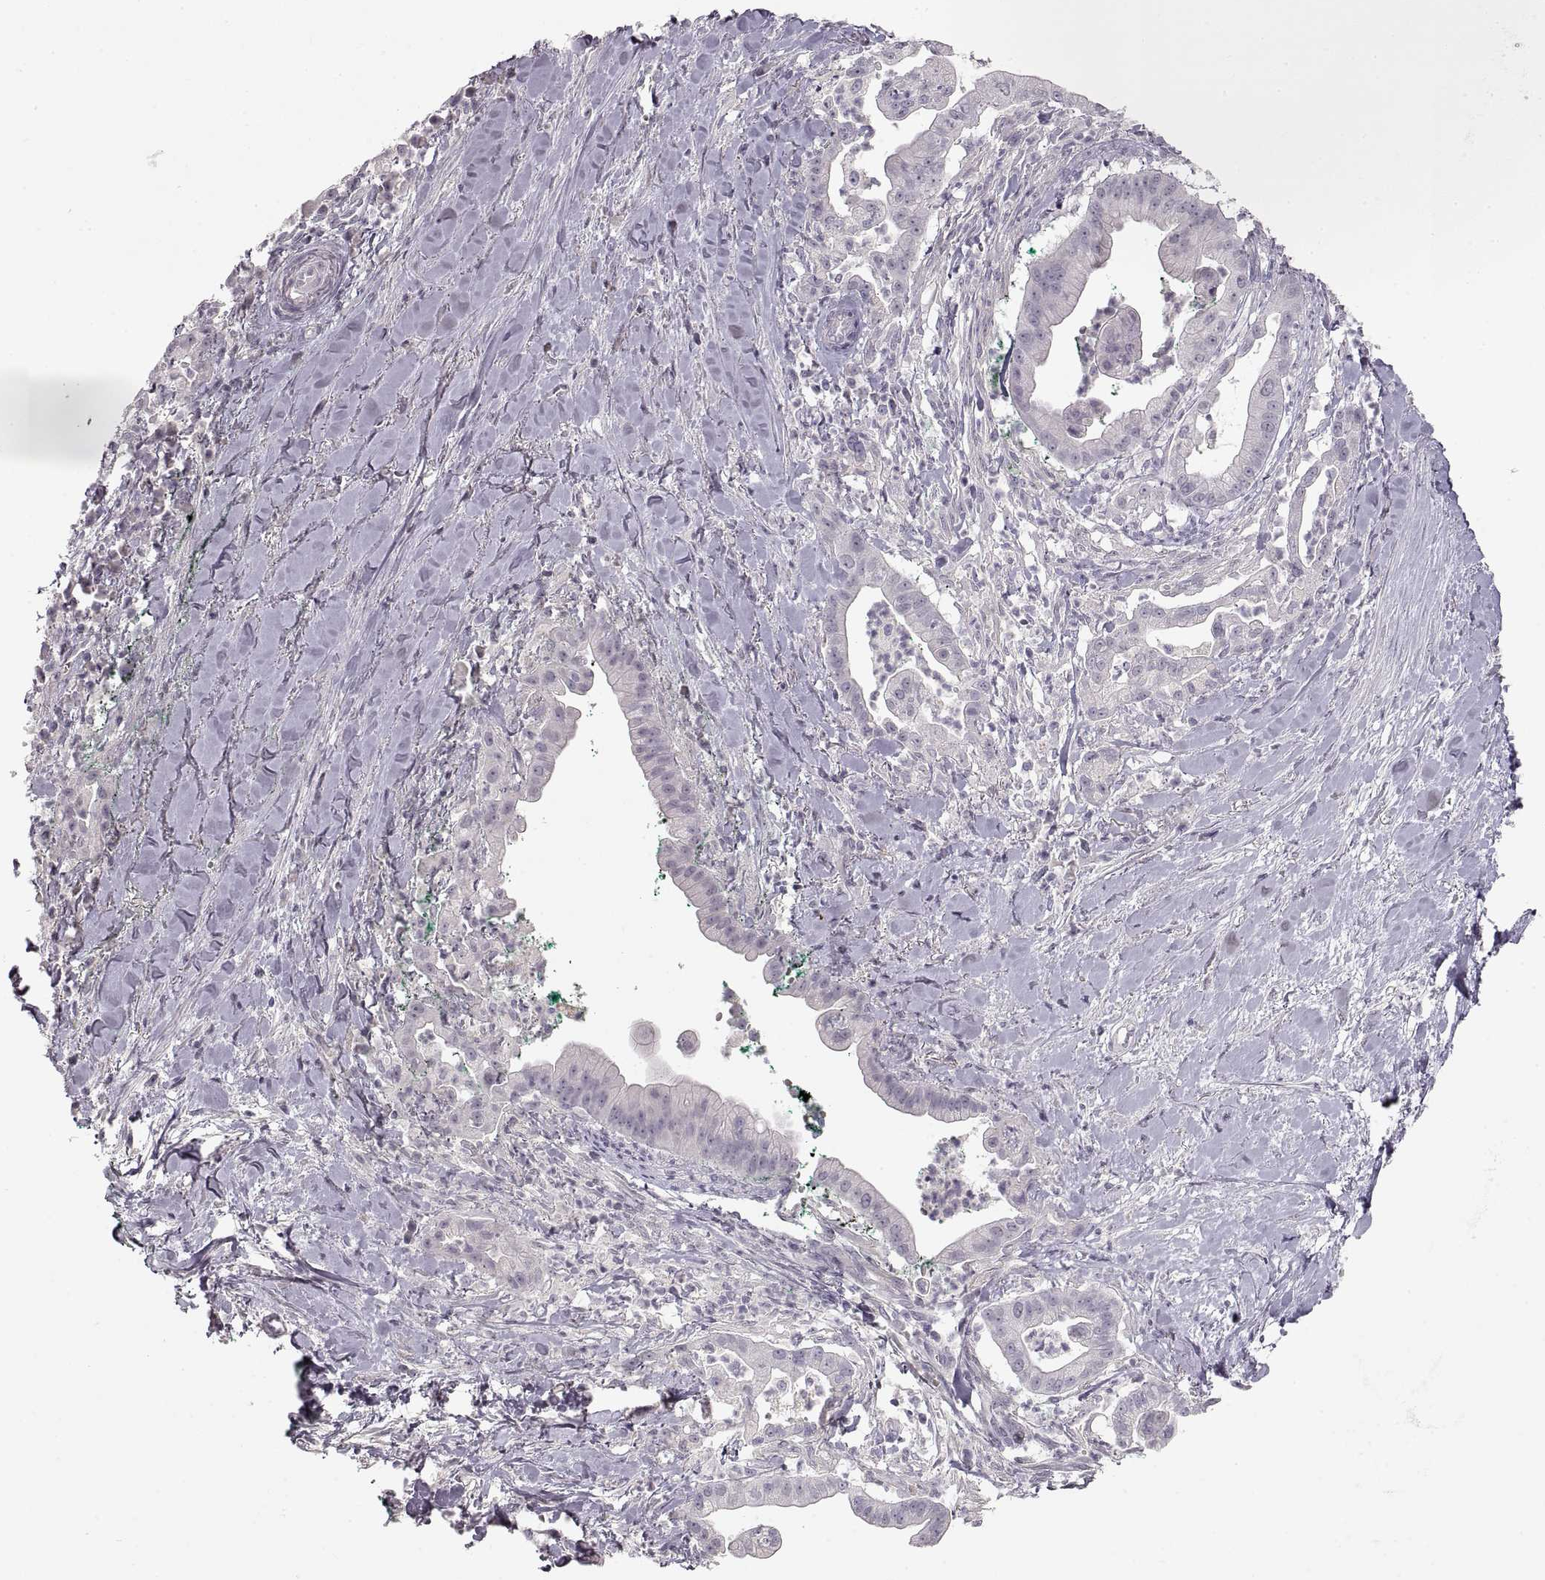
{"staining": {"intensity": "negative", "quantity": "none", "location": "none"}, "tissue": "pancreatic cancer", "cell_type": "Tumor cells", "image_type": "cancer", "snomed": [{"axis": "morphology", "description": "Normal tissue, NOS"}, {"axis": "morphology", "description": "Adenocarcinoma, NOS"}, {"axis": "topography", "description": "Lymph node"}, {"axis": "topography", "description": "Pancreas"}], "caption": "IHC photomicrograph of neoplastic tissue: human adenocarcinoma (pancreatic) stained with DAB reveals no significant protein positivity in tumor cells.", "gene": "PCSK2", "patient": {"sex": "female", "age": 58}}